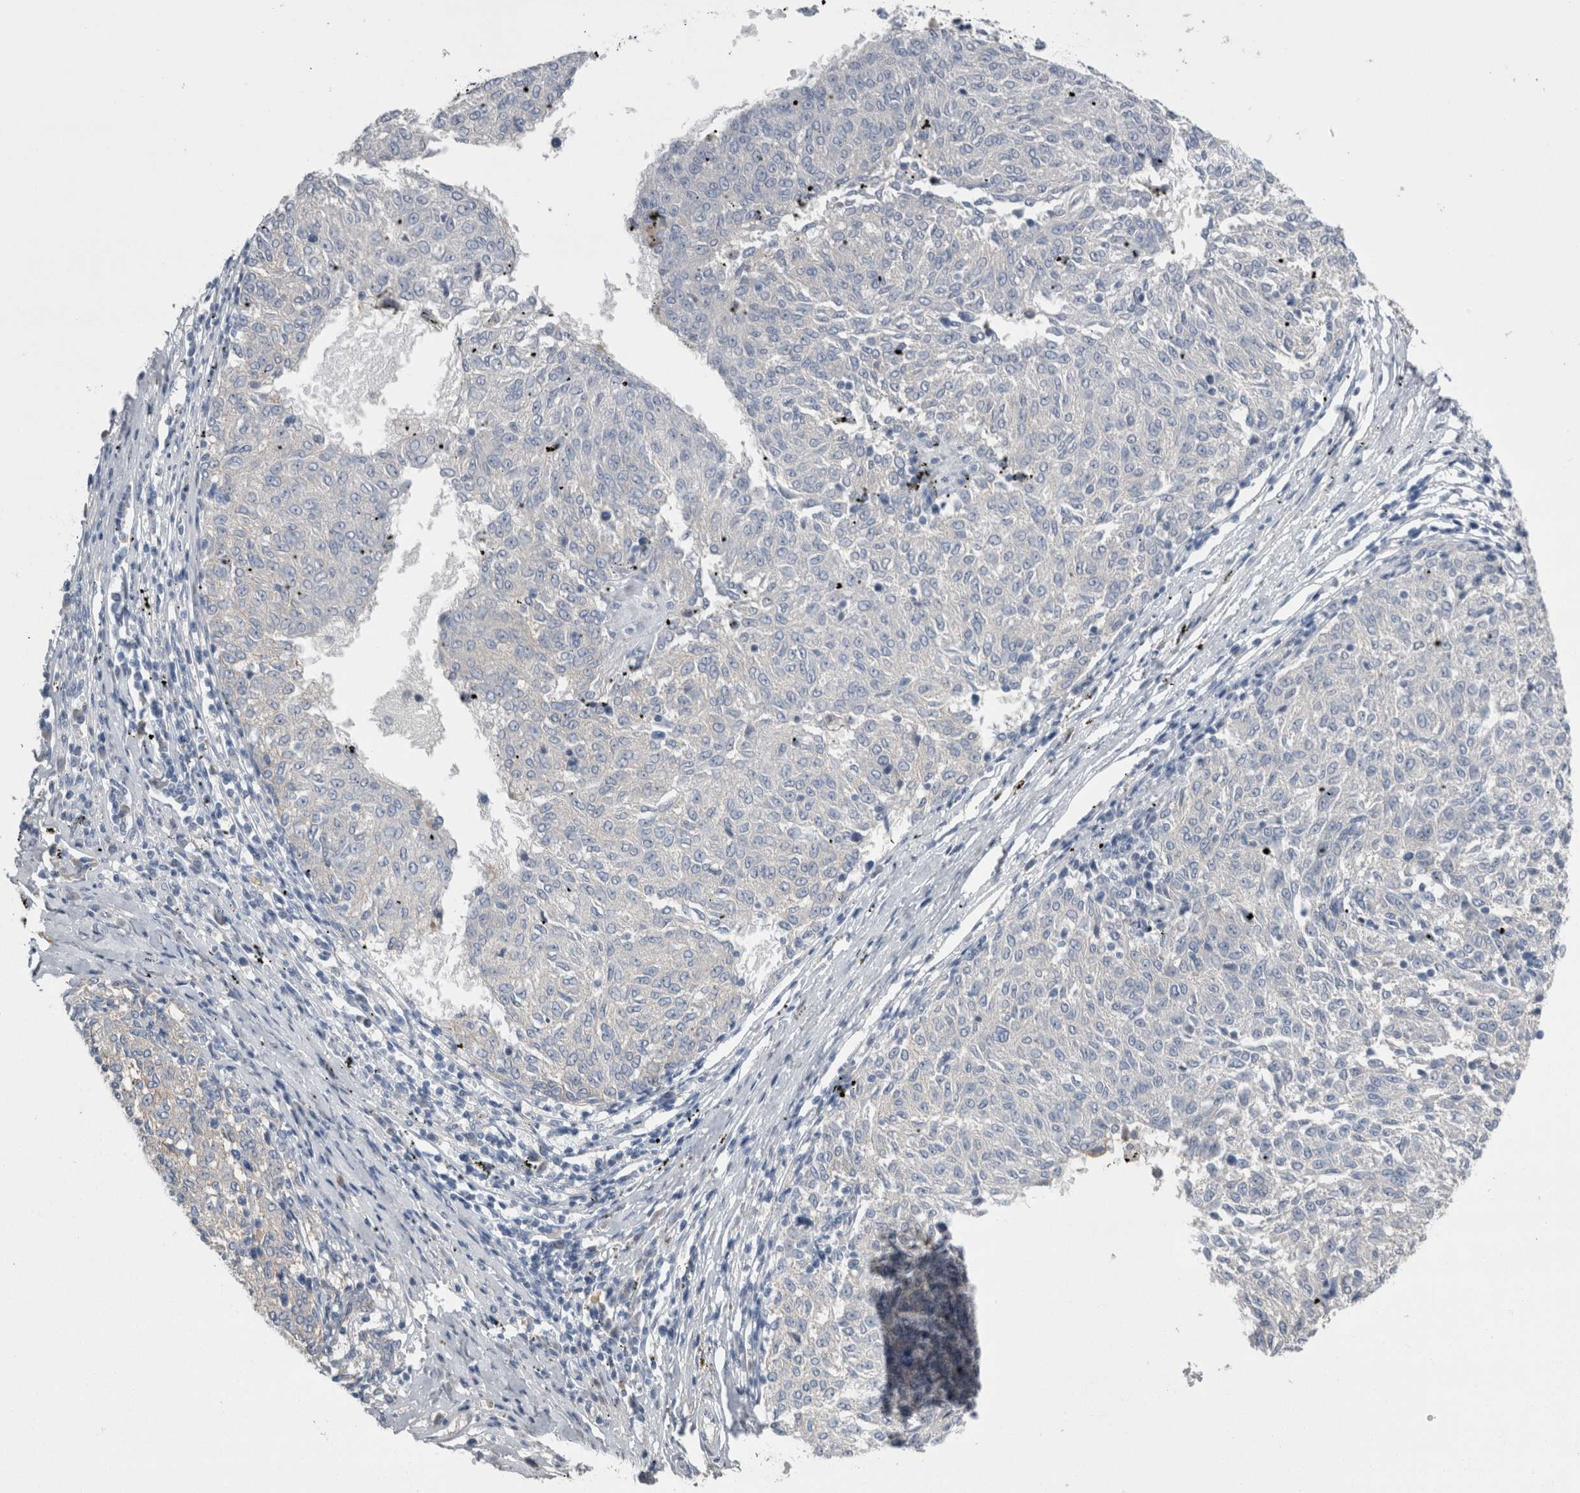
{"staining": {"intensity": "negative", "quantity": "none", "location": "none"}, "tissue": "melanoma", "cell_type": "Tumor cells", "image_type": "cancer", "snomed": [{"axis": "morphology", "description": "Malignant melanoma, NOS"}, {"axis": "topography", "description": "Skin"}], "caption": "DAB (3,3'-diaminobenzidine) immunohistochemical staining of human melanoma reveals no significant expression in tumor cells. (Immunohistochemistry (ihc), brightfield microscopy, high magnification).", "gene": "REG1A", "patient": {"sex": "female", "age": 72}}